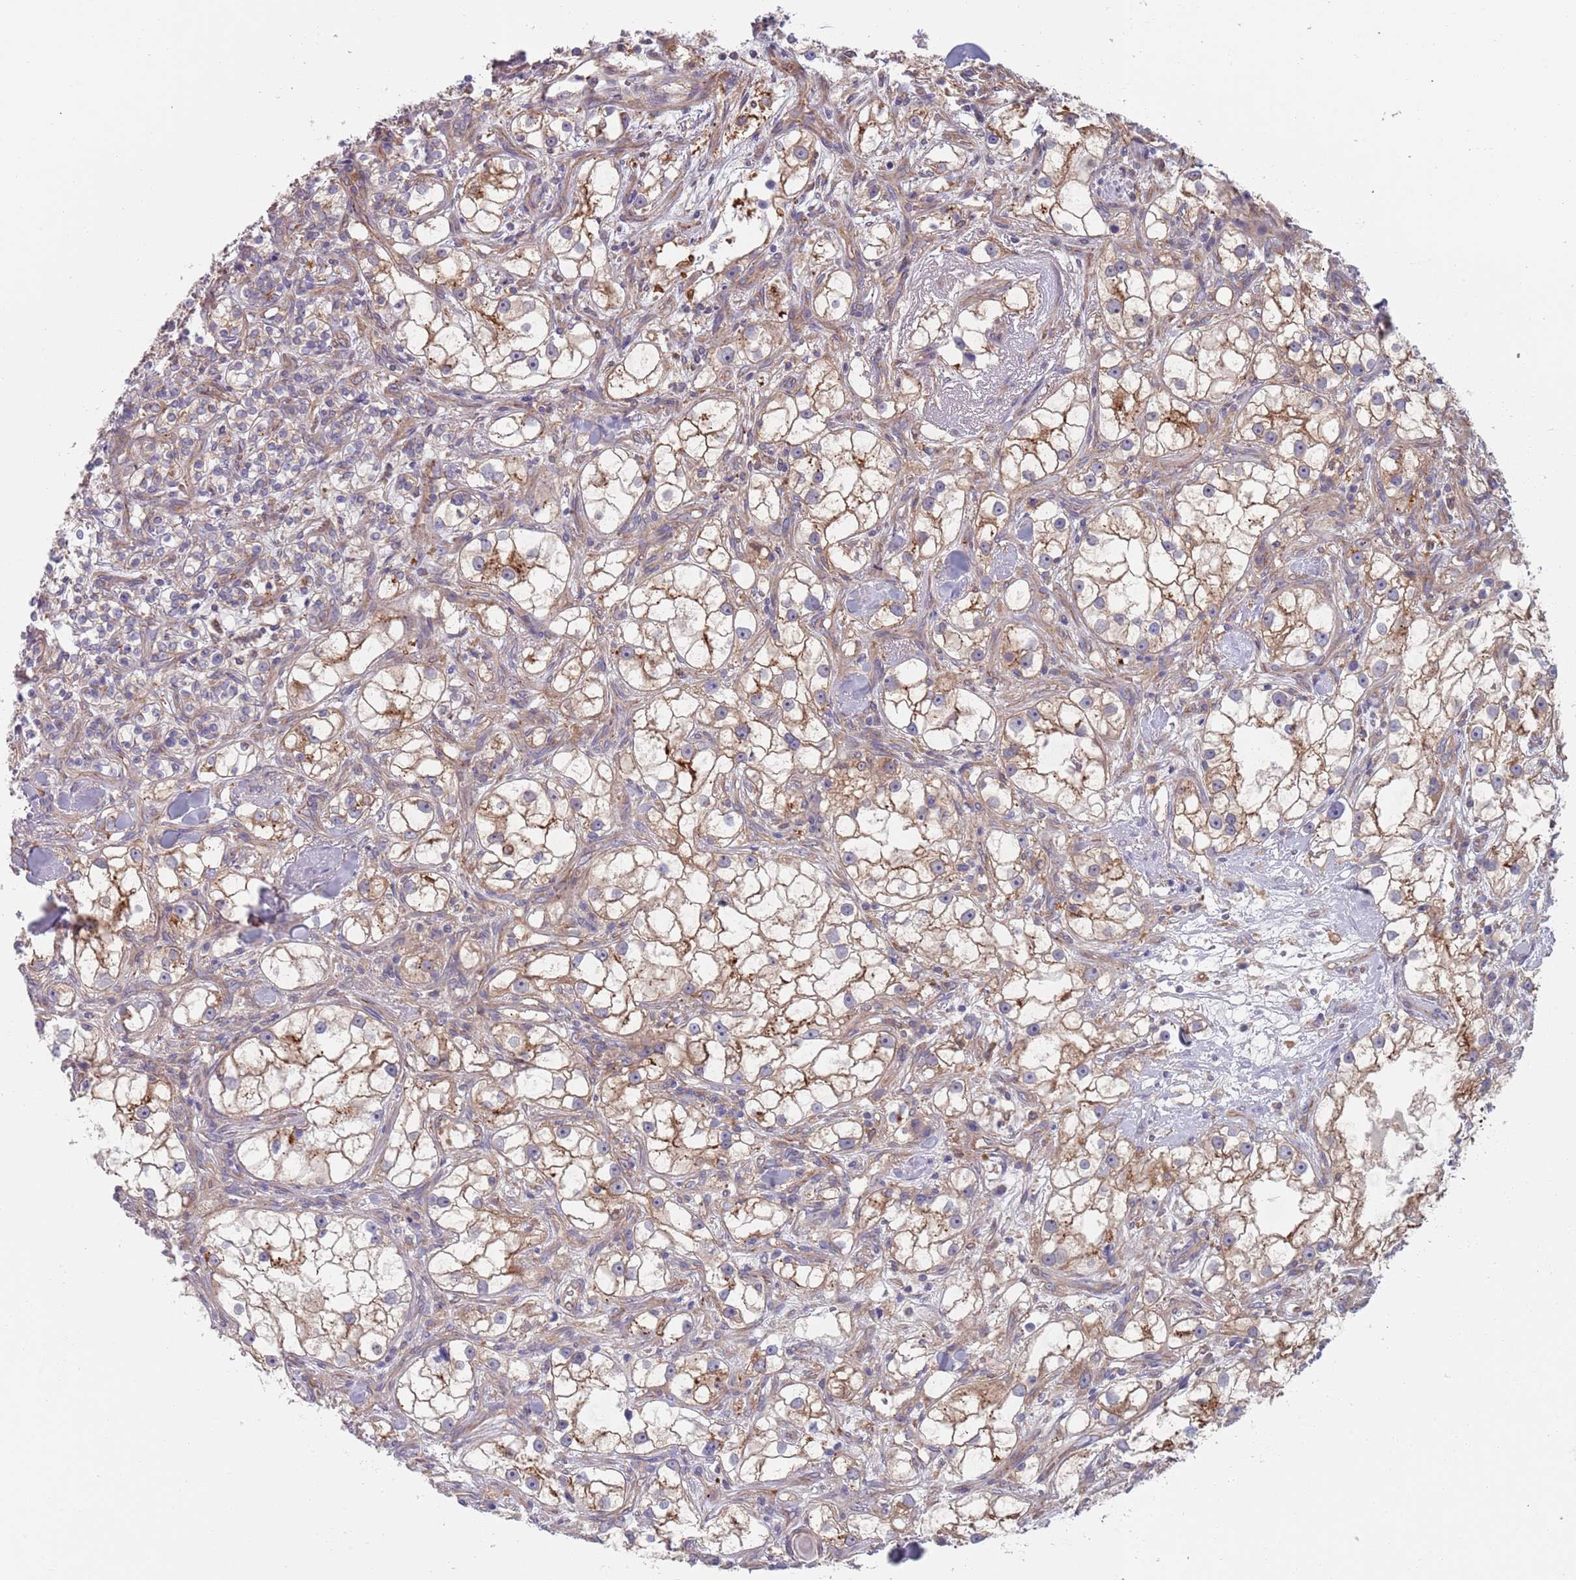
{"staining": {"intensity": "moderate", "quantity": "25%-75%", "location": "cytoplasmic/membranous"}, "tissue": "renal cancer", "cell_type": "Tumor cells", "image_type": "cancer", "snomed": [{"axis": "morphology", "description": "Adenocarcinoma, NOS"}, {"axis": "topography", "description": "Kidney"}], "caption": "Moderate cytoplasmic/membranous expression is present in about 25%-75% of tumor cells in renal adenocarcinoma.", "gene": "APPL2", "patient": {"sex": "male", "age": 77}}